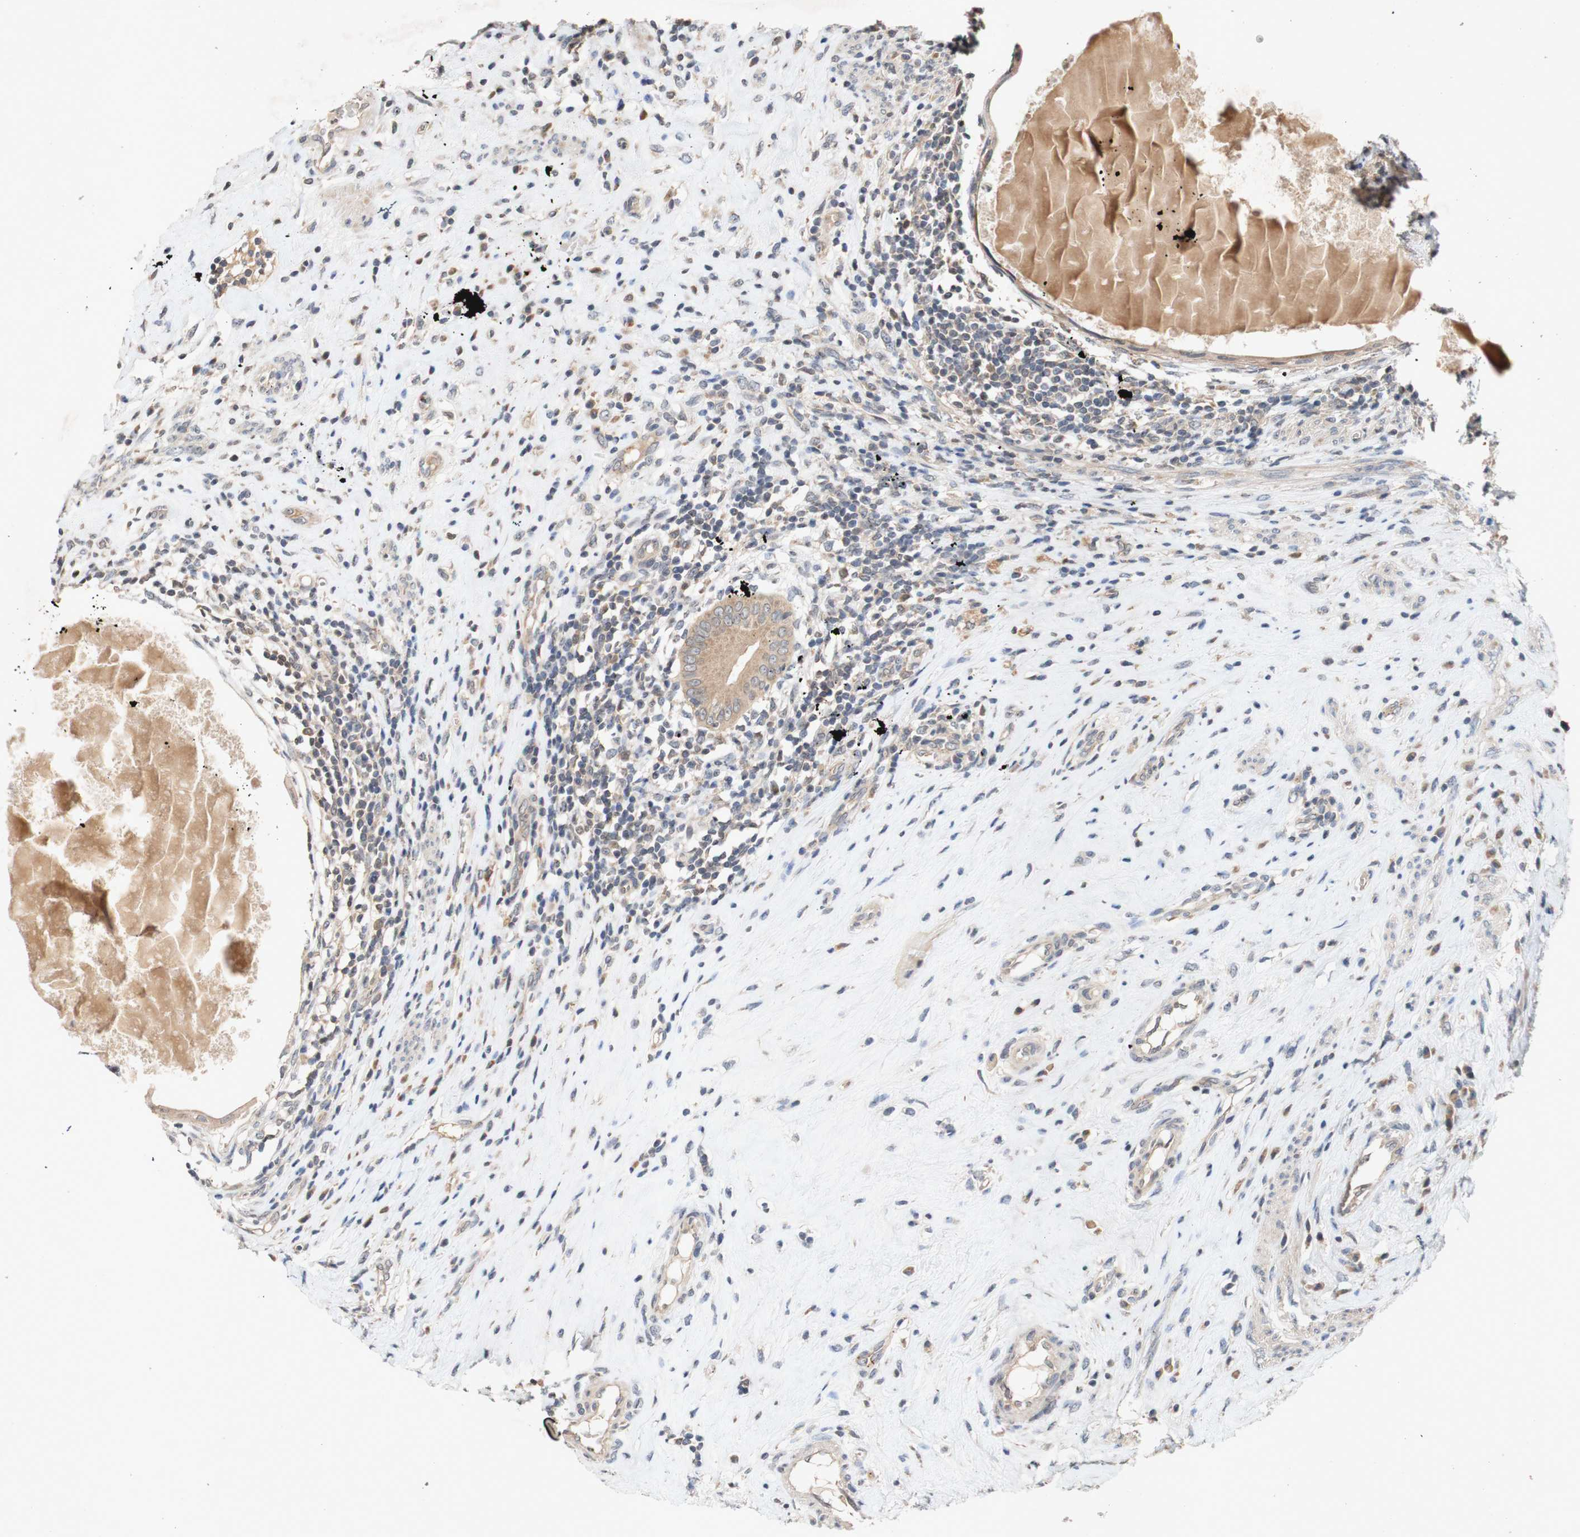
{"staining": {"intensity": "weak", "quantity": ">75%", "location": "cytoplasmic/membranous"}, "tissue": "testis cancer", "cell_type": "Tumor cells", "image_type": "cancer", "snomed": [{"axis": "morphology", "description": "Necrosis, NOS"}, {"axis": "morphology", "description": "Carcinoma, Embryonal, NOS"}, {"axis": "topography", "description": "Testis"}], "caption": "Immunohistochemistry (IHC) (DAB) staining of human testis cancer shows weak cytoplasmic/membranous protein positivity in approximately >75% of tumor cells.", "gene": "PIN1", "patient": {"sex": "male", "age": 19}}